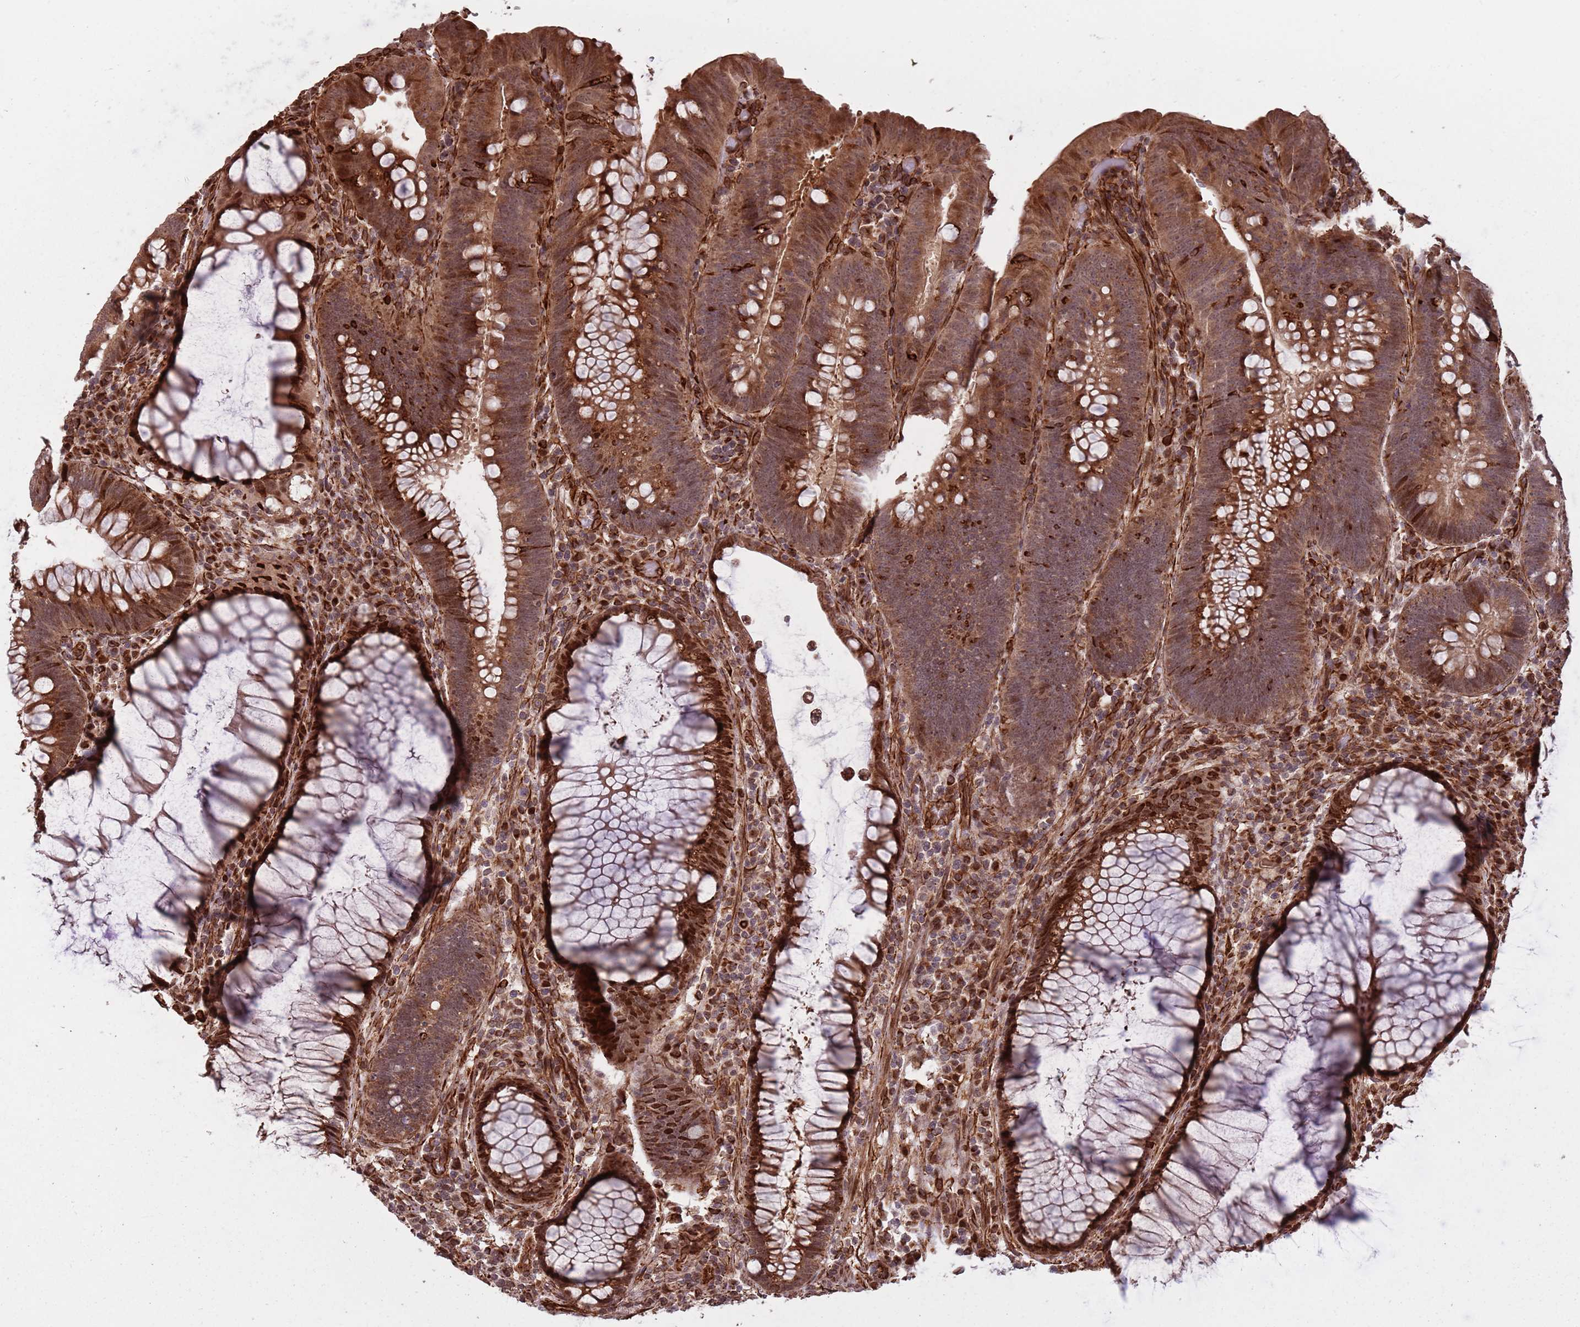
{"staining": {"intensity": "strong", "quantity": ">75%", "location": "cytoplasmic/membranous,nuclear"}, "tissue": "colorectal cancer", "cell_type": "Tumor cells", "image_type": "cancer", "snomed": [{"axis": "morphology", "description": "Adenocarcinoma, NOS"}, {"axis": "topography", "description": "Rectum"}], "caption": "Colorectal cancer stained with a brown dye exhibits strong cytoplasmic/membranous and nuclear positive positivity in approximately >75% of tumor cells.", "gene": "ADAMTS3", "patient": {"sex": "female", "age": 75}}